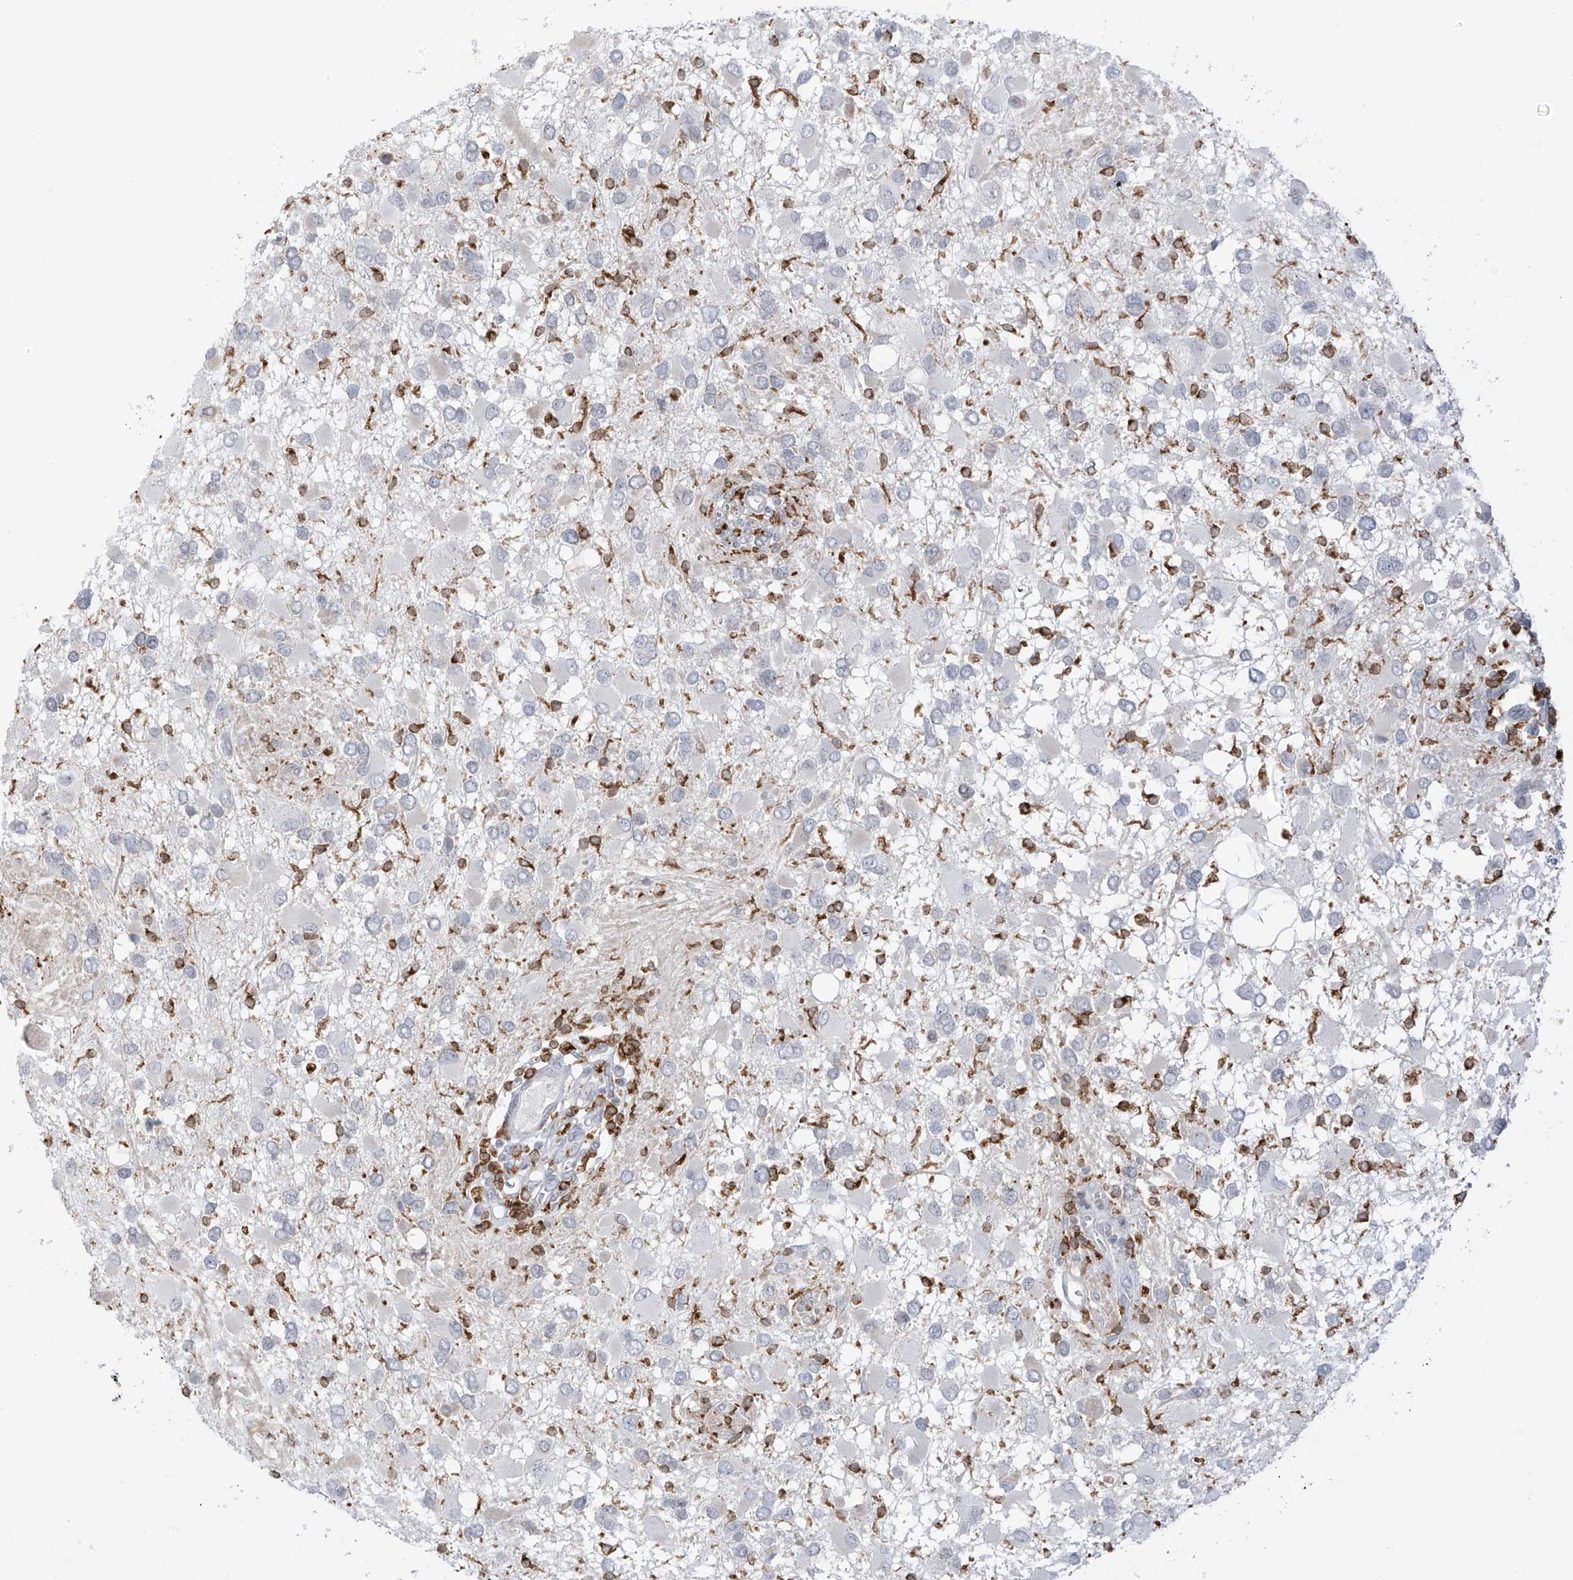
{"staining": {"intensity": "negative", "quantity": "none", "location": "none"}, "tissue": "glioma", "cell_type": "Tumor cells", "image_type": "cancer", "snomed": [{"axis": "morphology", "description": "Glioma, malignant, High grade"}, {"axis": "topography", "description": "Brain"}], "caption": "Immunohistochemistry of malignant glioma (high-grade) shows no positivity in tumor cells.", "gene": "TBXAS1", "patient": {"sex": "male", "age": 53}}